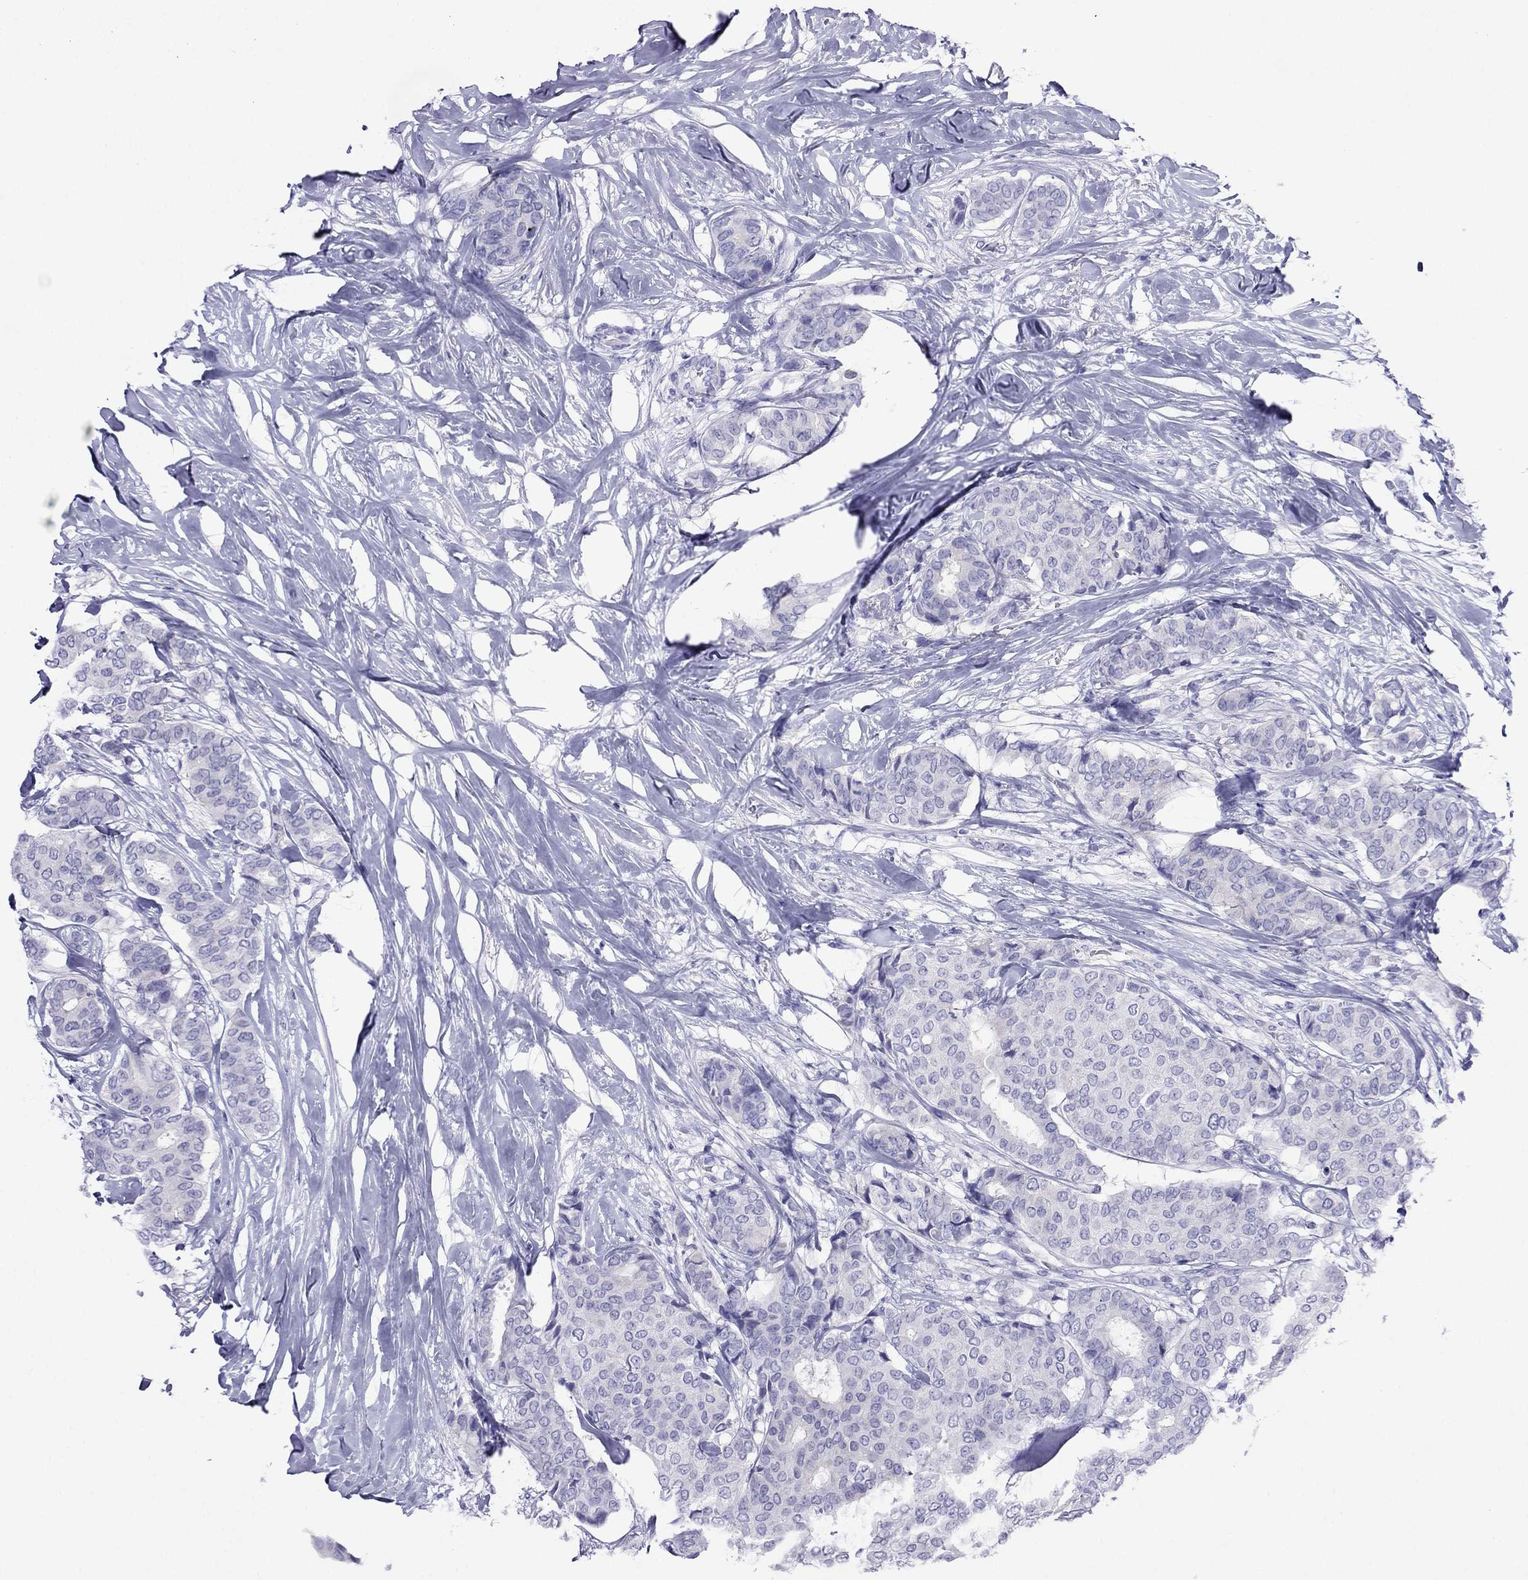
{"staining": {"intensity": "negative", "quantity": "none", "location": "none"}, "tissue": "breast cancer", "cell_type": "Tumor cells", "image_type": "cancer", "snomed": [{"axis": "morphology", "description": "Duct carcinoma"}, {"axis": "topography", "description": "Breast"}], "caption": "Tumor cells show no significant expression in breast infiltrating ductal carcinoma.", "gene": "PCDHA6", "patient": {"sex": "female", "age": 75}}